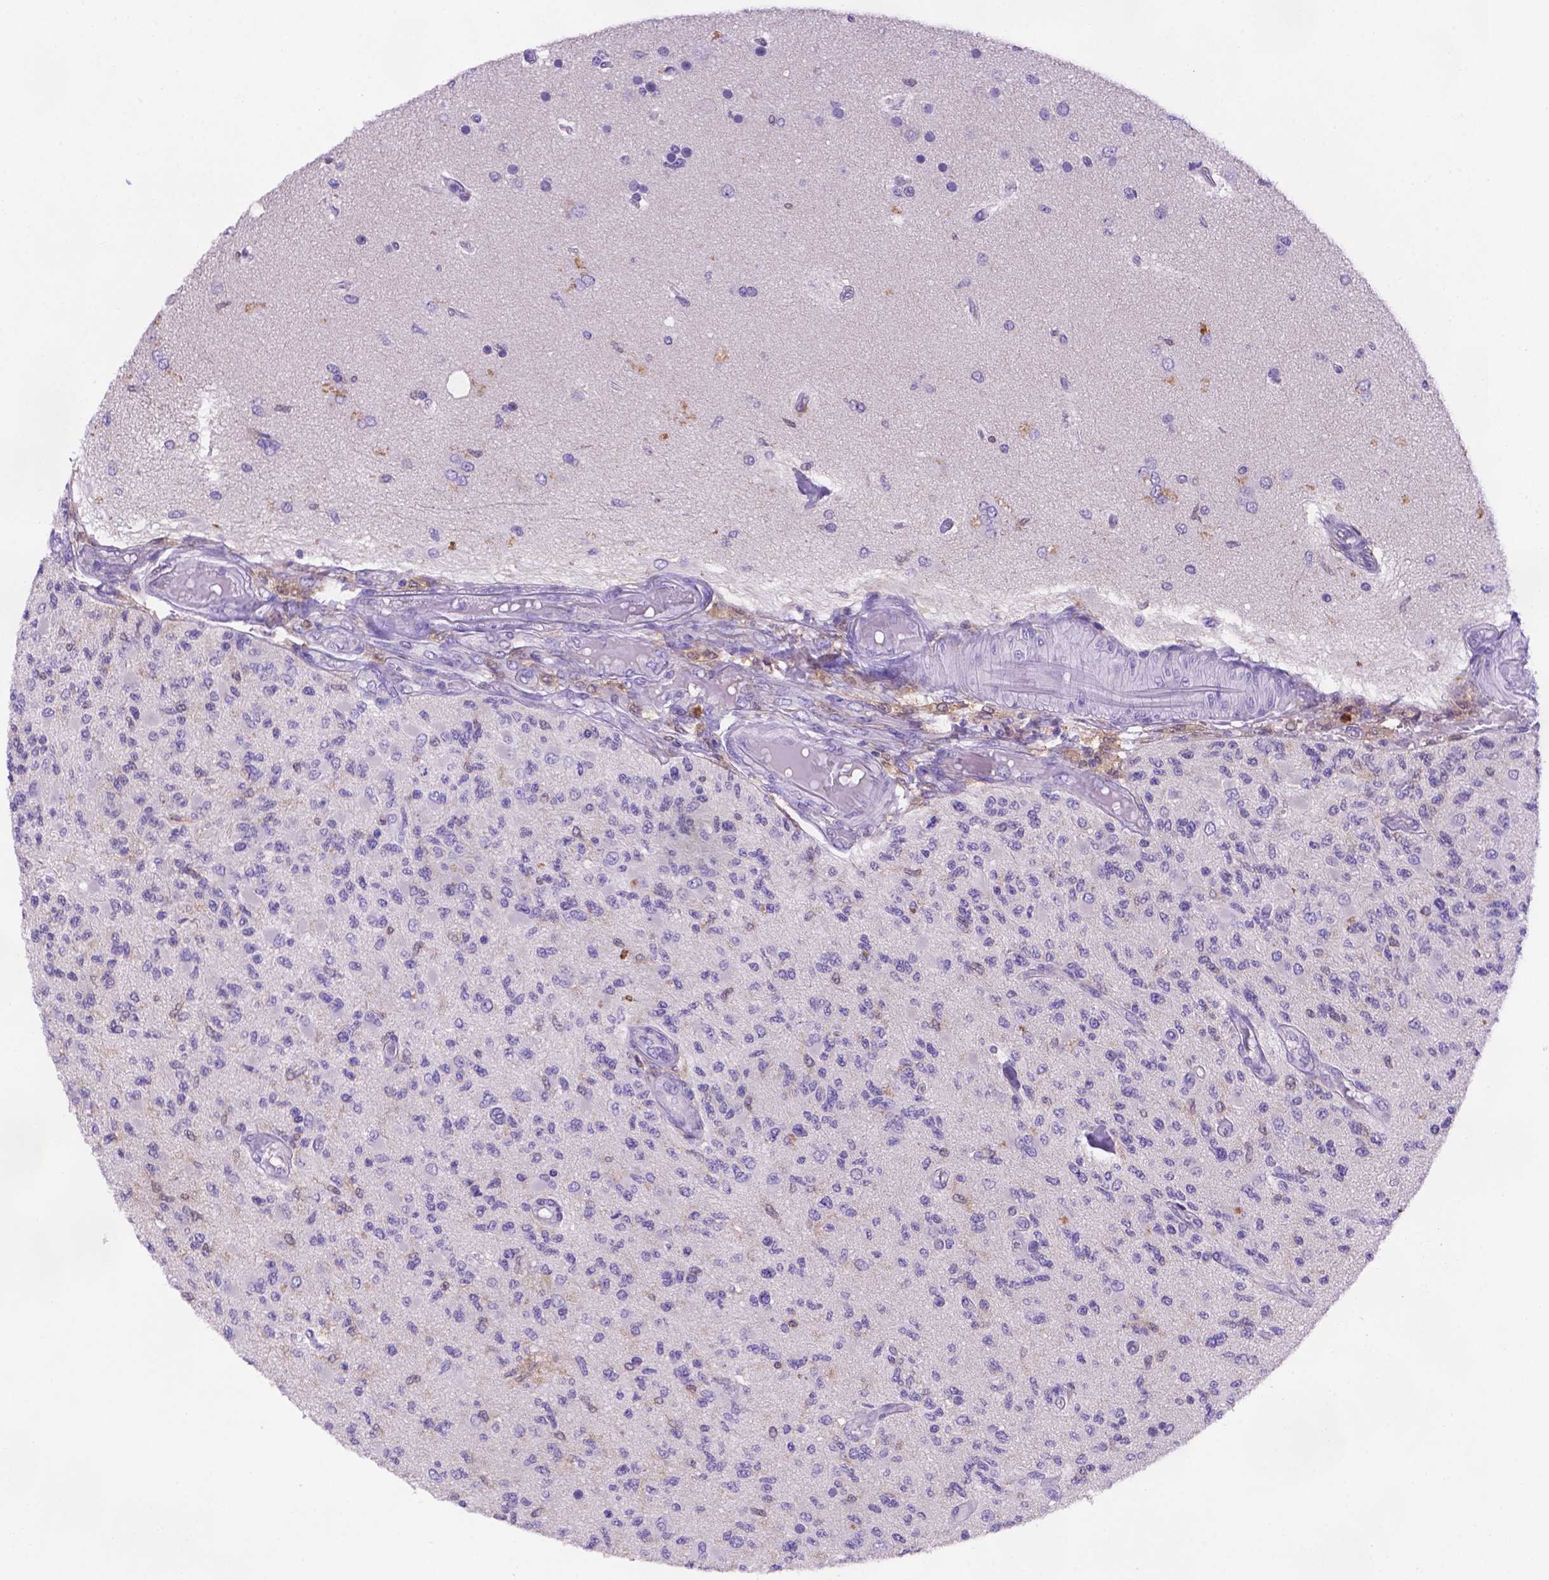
{"staining": {"intensity": "negative", "quantity": "none", "location": "none"}, "tissue": "glioma", "cell_type": "Tumor cells", "image_type": "cancer", "snomed": [{"axis": "morphology", "description": "Glioma, malignant, High grade"}, {"axis": "topography", "description": "Brain"}], "caption": "IHC image of glioma stained for a protein (brown), which demonstrates no positivity in tumor cells.", "gene": "FGD2", "patient": {"sex": "female", "age": 63}}